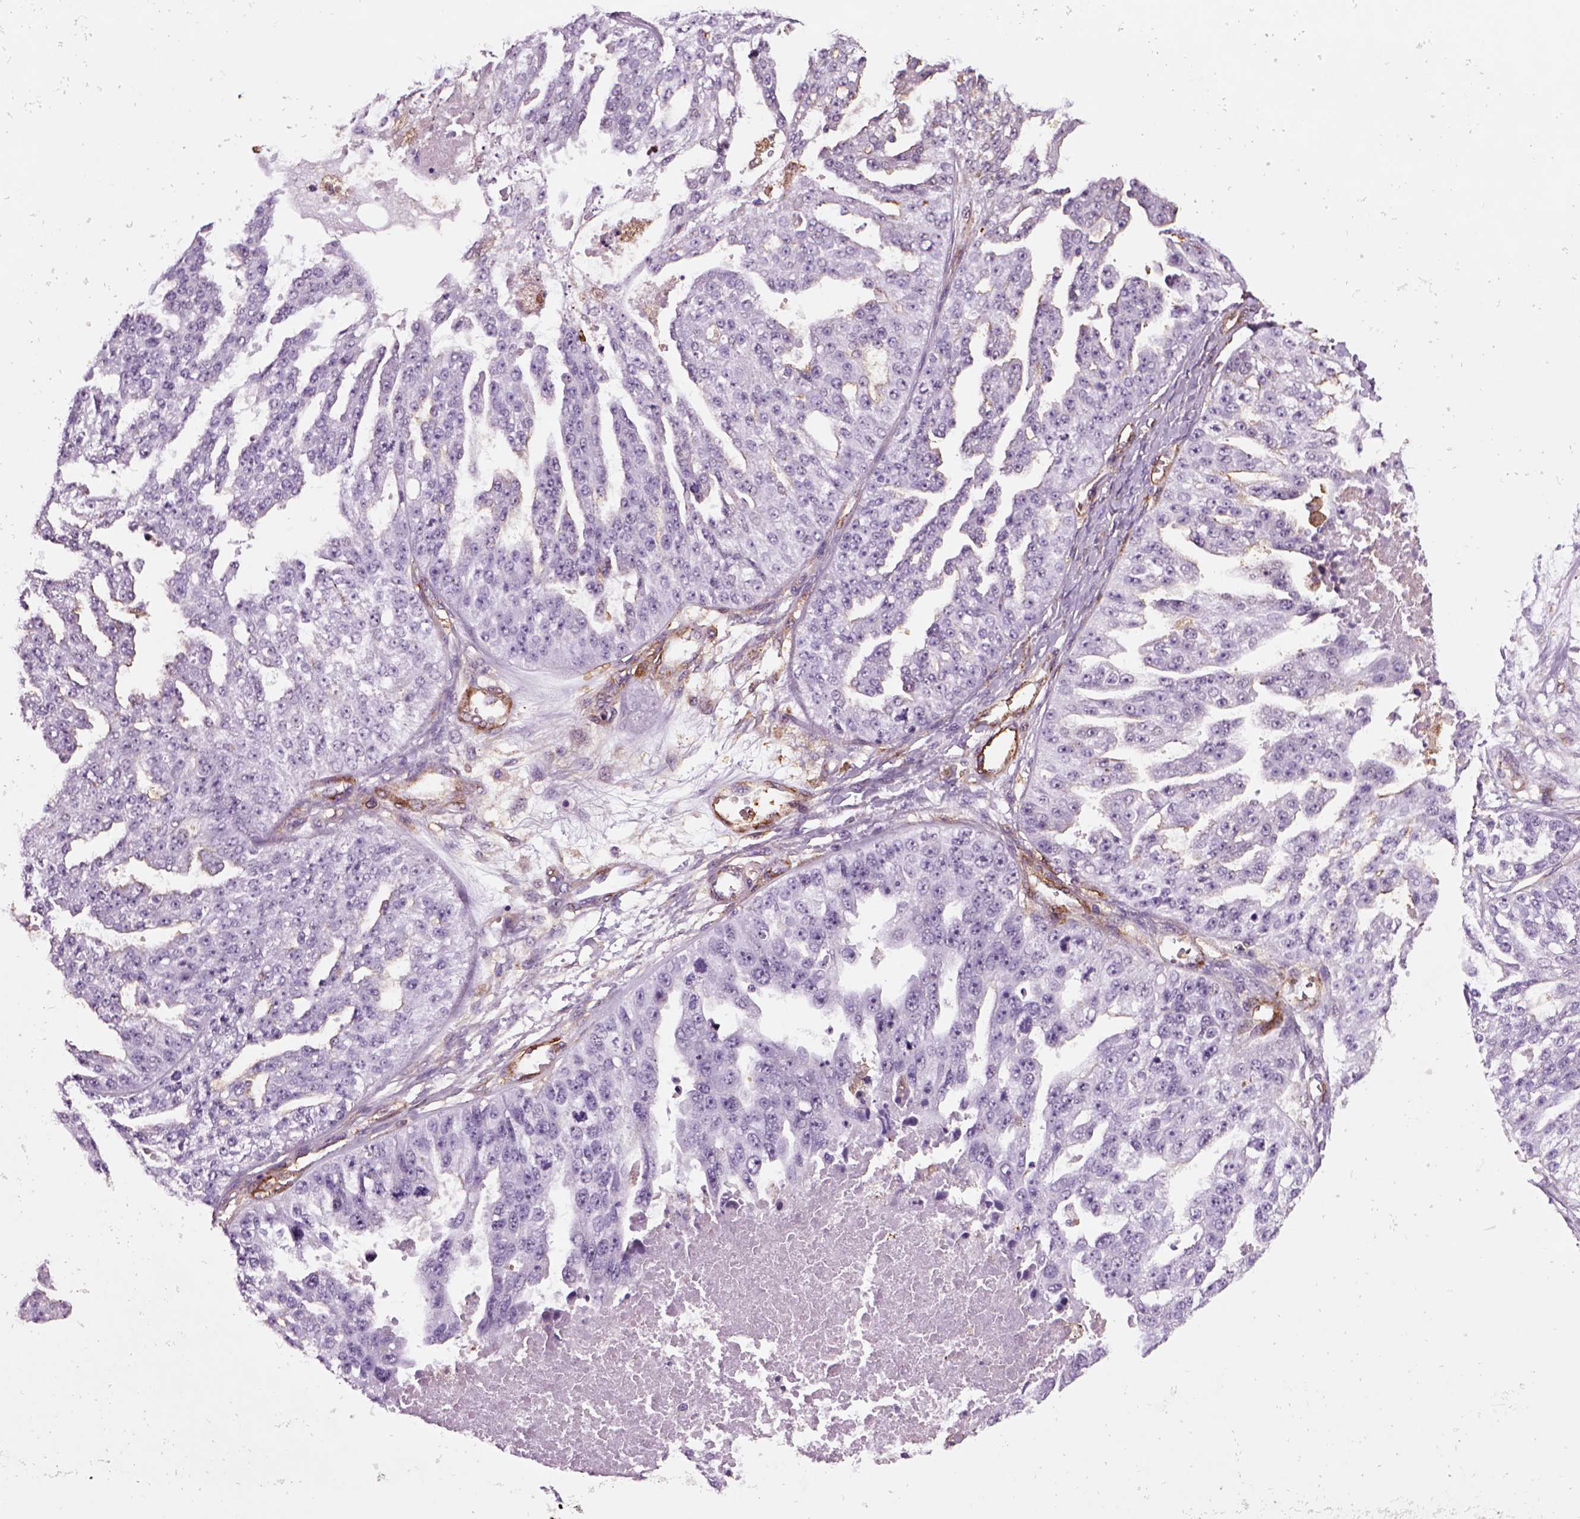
{"staining": {"intensity": "negative", "quantity": "none", "location": "none"}, "tissue": "ovarian cancer", "cell_type": "Tumor cells", "image_type": "cancer", "snomed": [{"axis": "morphology", "description": "Cystadenocarcinoma, serous, NOS"}, {"axis": "topography", "description": "Ovary"}], "caption": "Ovarian serous cystadenocarcinoma stained for a protein using immunohistochemistry exhibits no staining tumor cells.", "gene": "MARCKS", "patient": {"sex": "female", "age": 58}}